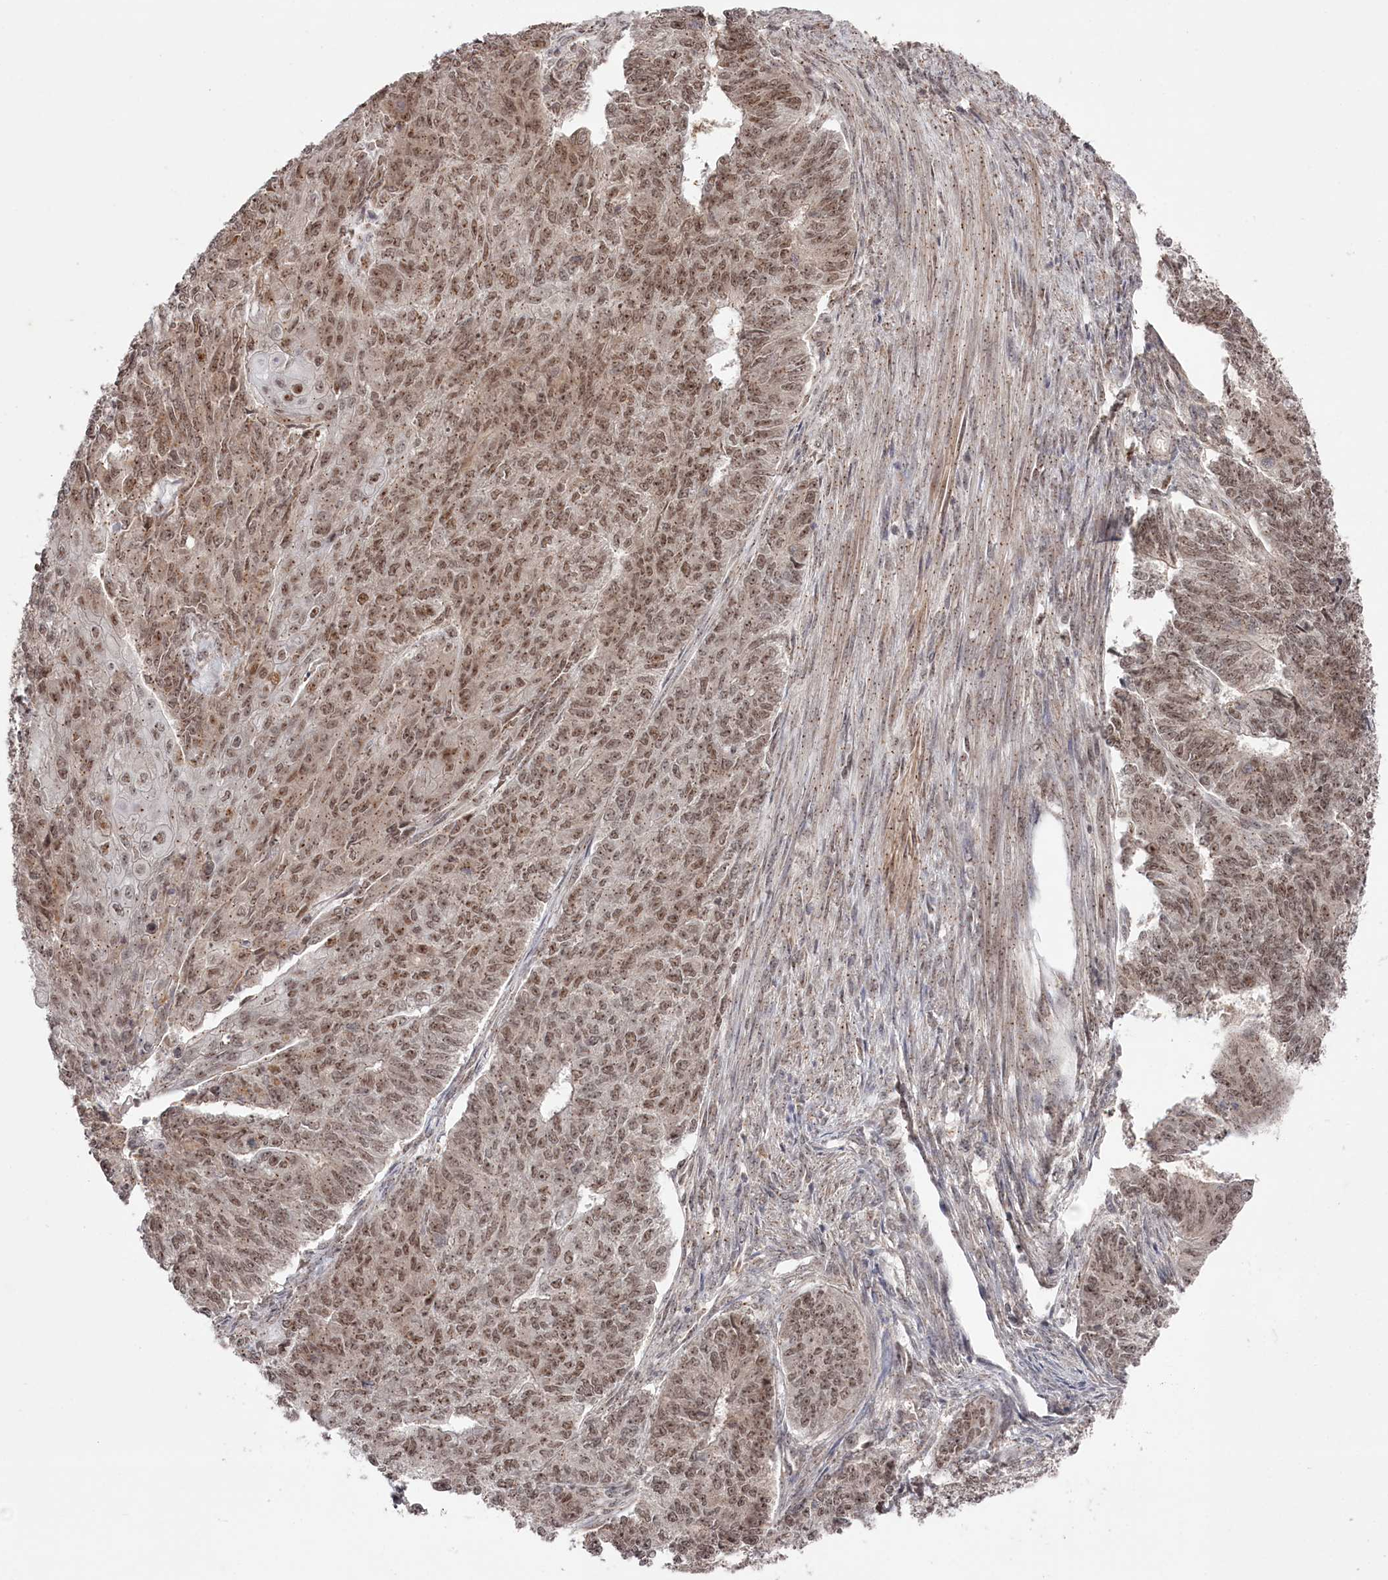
{"staining": {"intensity": "moderate", "quantity": ">75%", "location": "nuclear"}, "tissue": "endometrial cancer", "cell_type": "Tumor cells", "image_type": "cancer", "snomed": [{"axis": "morphology", "description": "Adenocarcinoma, NOS"}, {"axis": "topography", "description": "Endometrium"}], "caption": "This is a micrograph of immunohistochemistry (IHC) staining of endometrial adenocarcinoma, which shows moderate positivity in the nuclear of tumor cells.", "gene": "EXOSC1", "patient": {"sex": "female", "age": 32}}